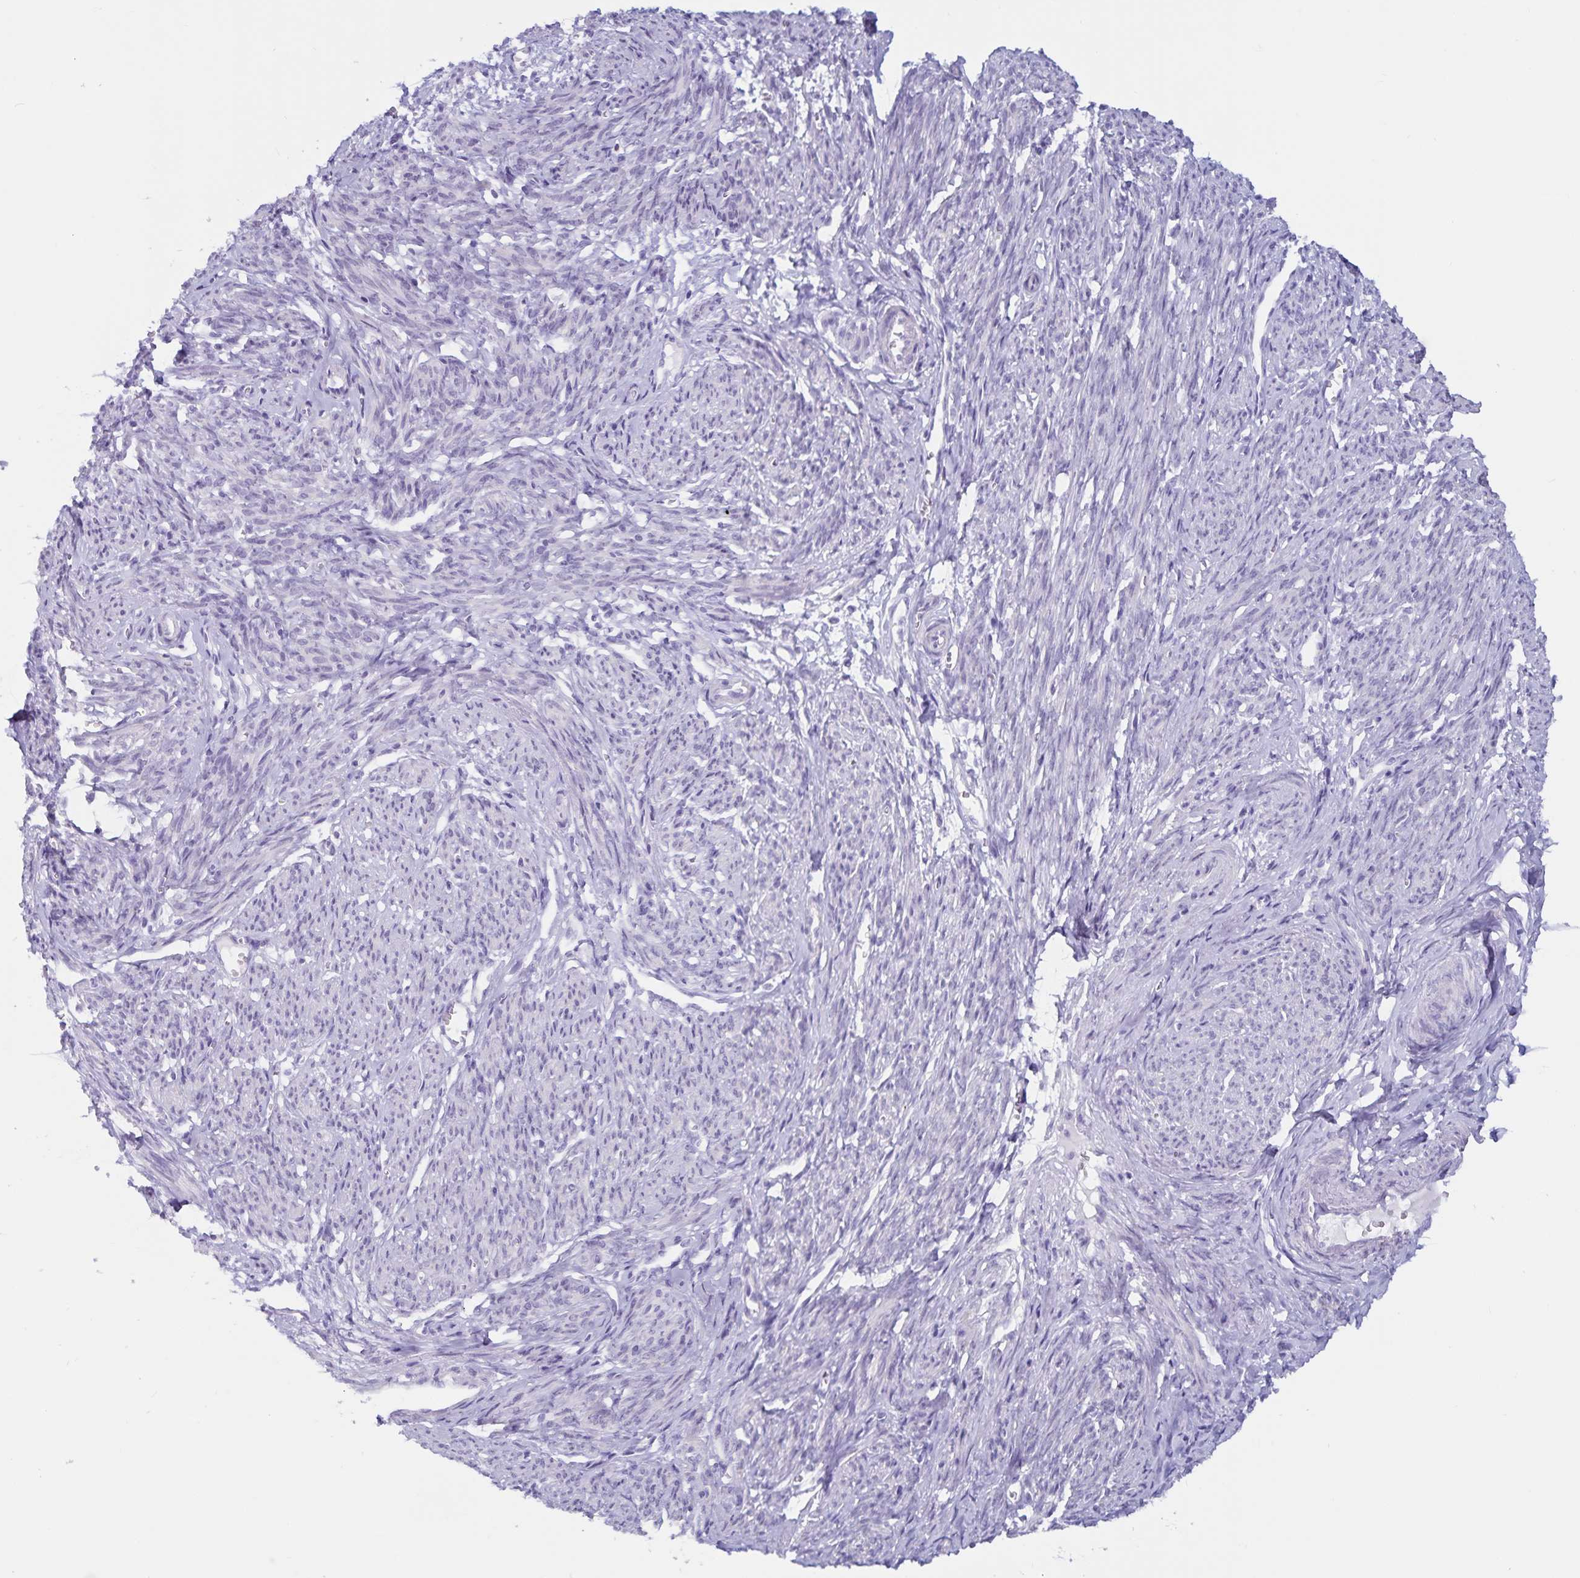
{"staining": {"intensity": "negative", "quantity": "none", "location": "none"}, "tissue": "smooth muscle", "cell_type": "Smooth muscle cells", "image_type": "normal", "snomed": [{"axis": "morphology", "description": "Normal tissue, NOS"}, {"axis": "topography", "description": "Smooth muscle"}], "caption": "DAB (3,3'-diaminobenzidine) immunohistochemical staining of unremarkable human smooth muscle shows no significant staining in smooth muscle cells.", "gene": "GPR137", "patient": {"sex": "female", "age": 65}}